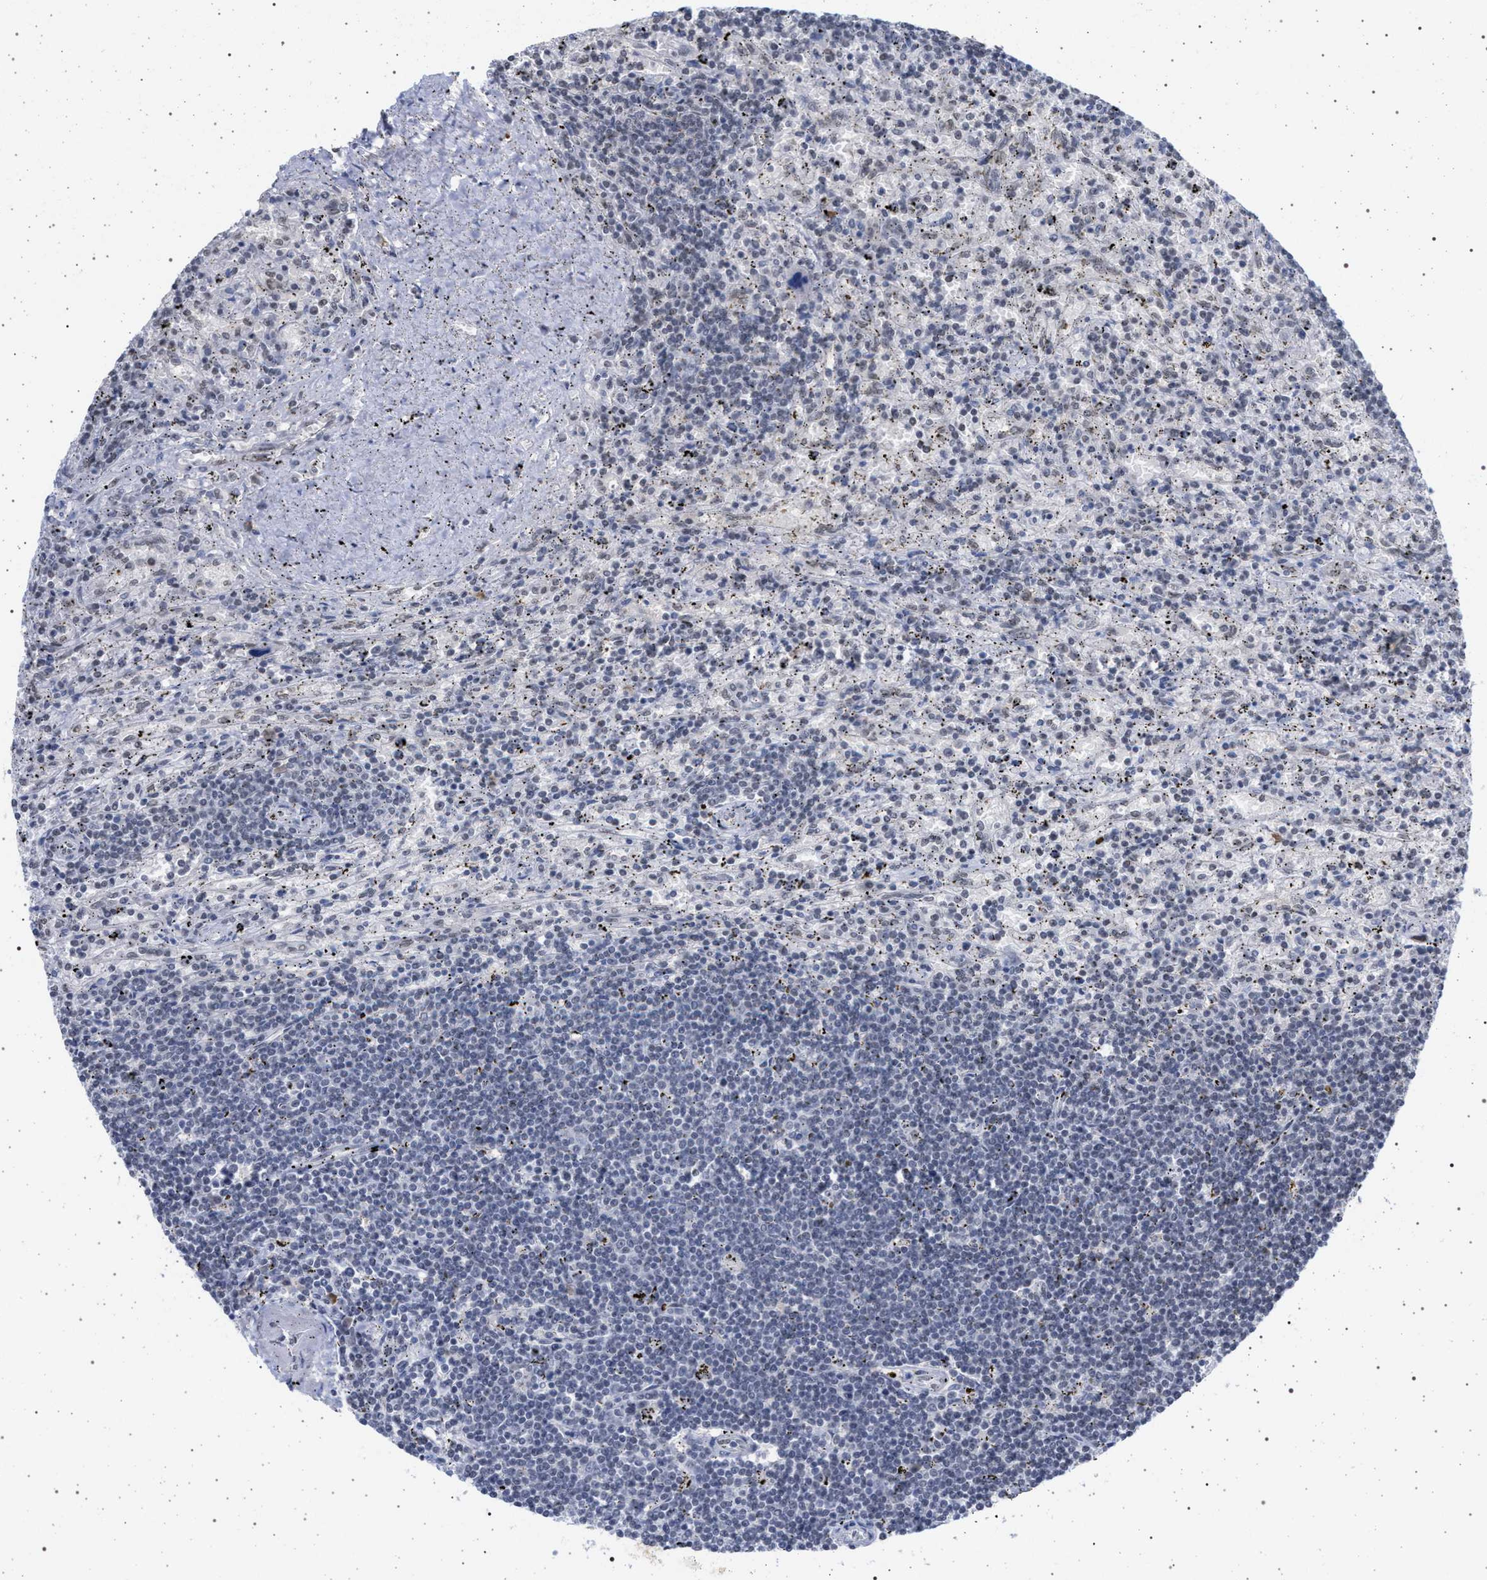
{"staining": {"intensity": "negative", "quantity": "none", "location": "none"}, "tissue": "lymphoma", "cell_type": "Tumor cells", "image_type": "cancer", "snomed": [{"axis": "morphology", "description": "Malignant lymphoma, non-Hodgkin's type, Low grade"}, {"axis": "topography", "description": "Spleen"}], "caption": "Tumor cells are negative for protein expression in human low-grade malignant lymphoma, non-Hodgkin's type. (Stains: DAB (3,3'-diaminobenzidine) immunohistochemistry with hematoxylin counter stain, Microscopy: brightfield microscopy at high magnification).", "gene": "PHF12", "patient": {"sex": "male", "age": 76}}